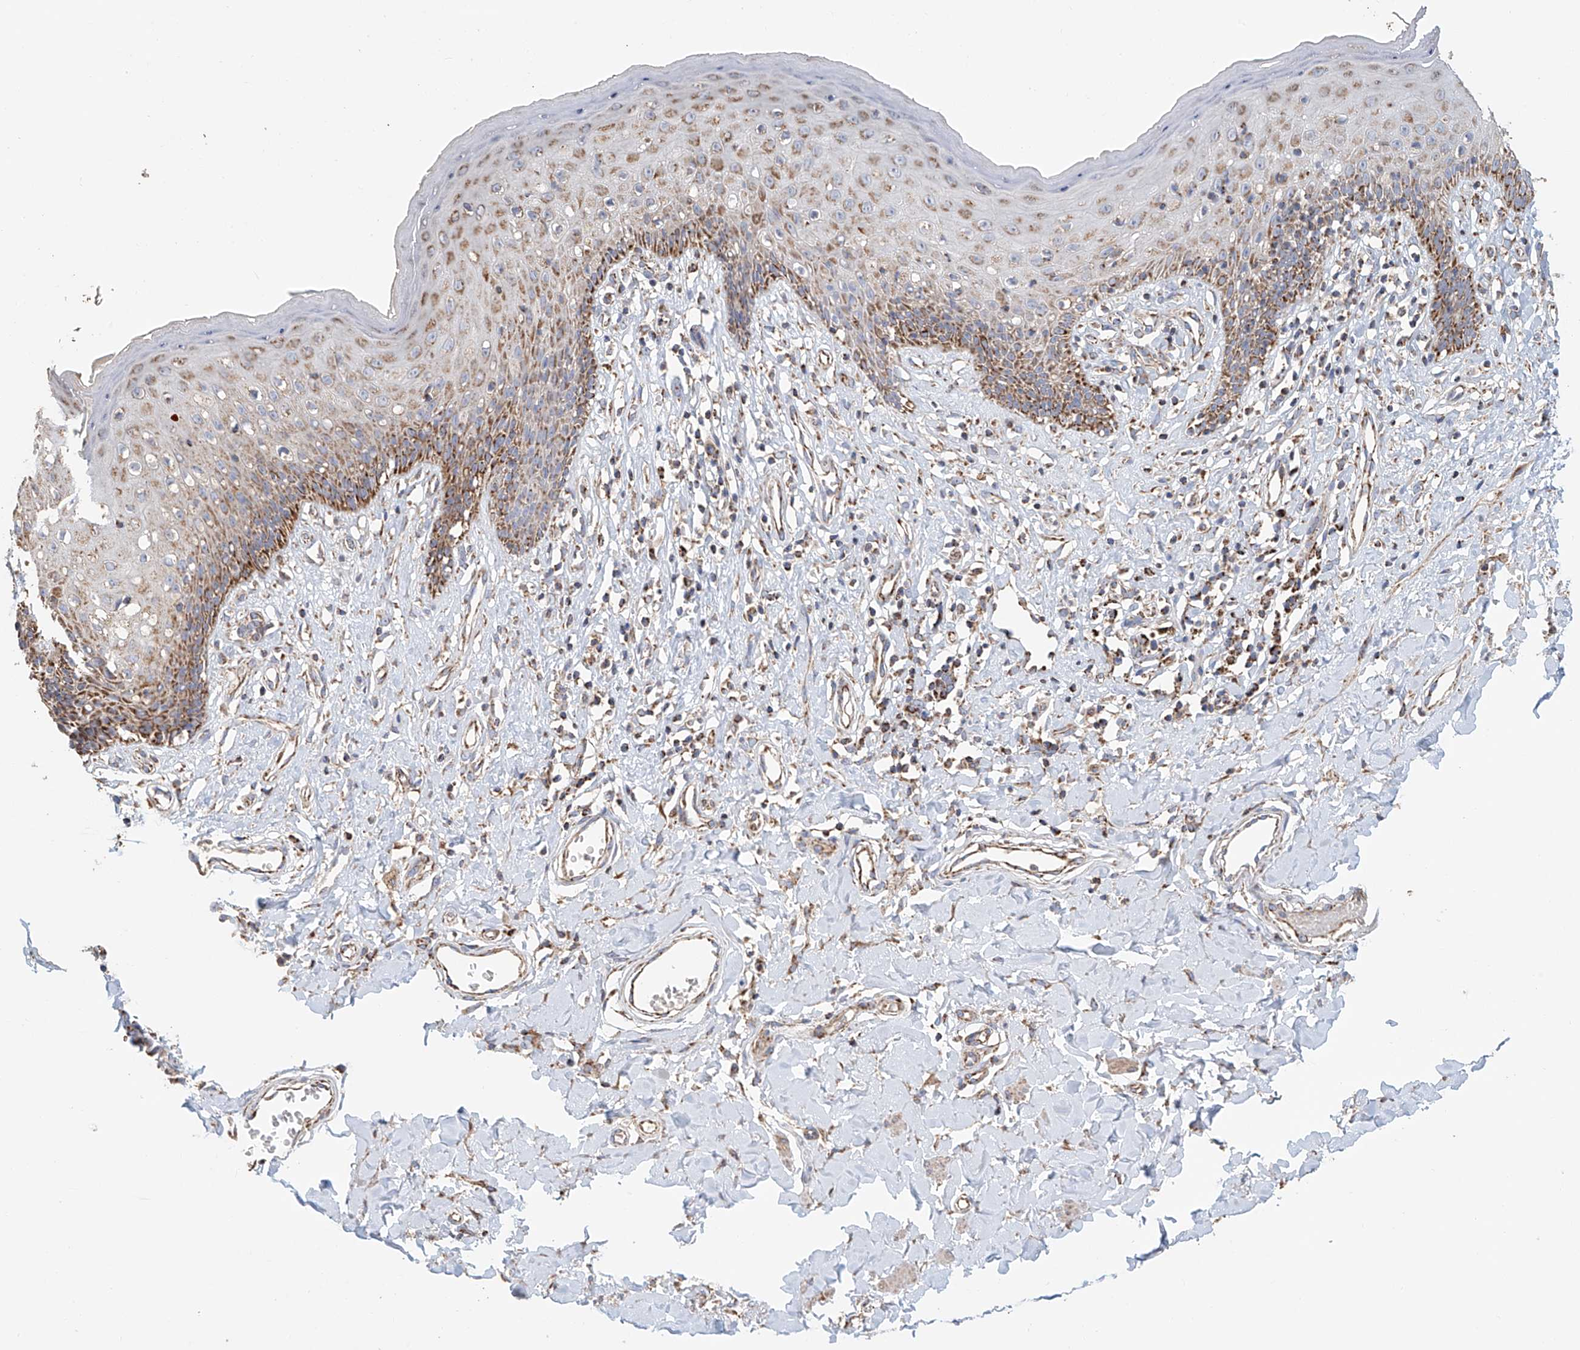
{"staining": {"intensity": "moderate", "quantity": ">75%", "location": "cytoplasmic/membranous"}, "tissue": "skin", "cell_type": "Epidermal cells", "image_type": "normal", "snomed": [{"axis": "morphology", "description": "Normal tissue, NOS"}, {"axis": "morphology", "description": "Squamous cell carcinoma, NOS"}, {"axis": "topography", "description": "Vulva"}], "caption": "Unremarkable skin reveals moderate cytoplasmic/membranous expression in about >75% of epidermal cells, visualized by immunohistochemistry. (Stains: DAB in brown, nuclei in blue, Microscopy: brightfield microscopy at high magnification).", "gene": "MCL1", "patient": {"sex": "female", "age": 85}}